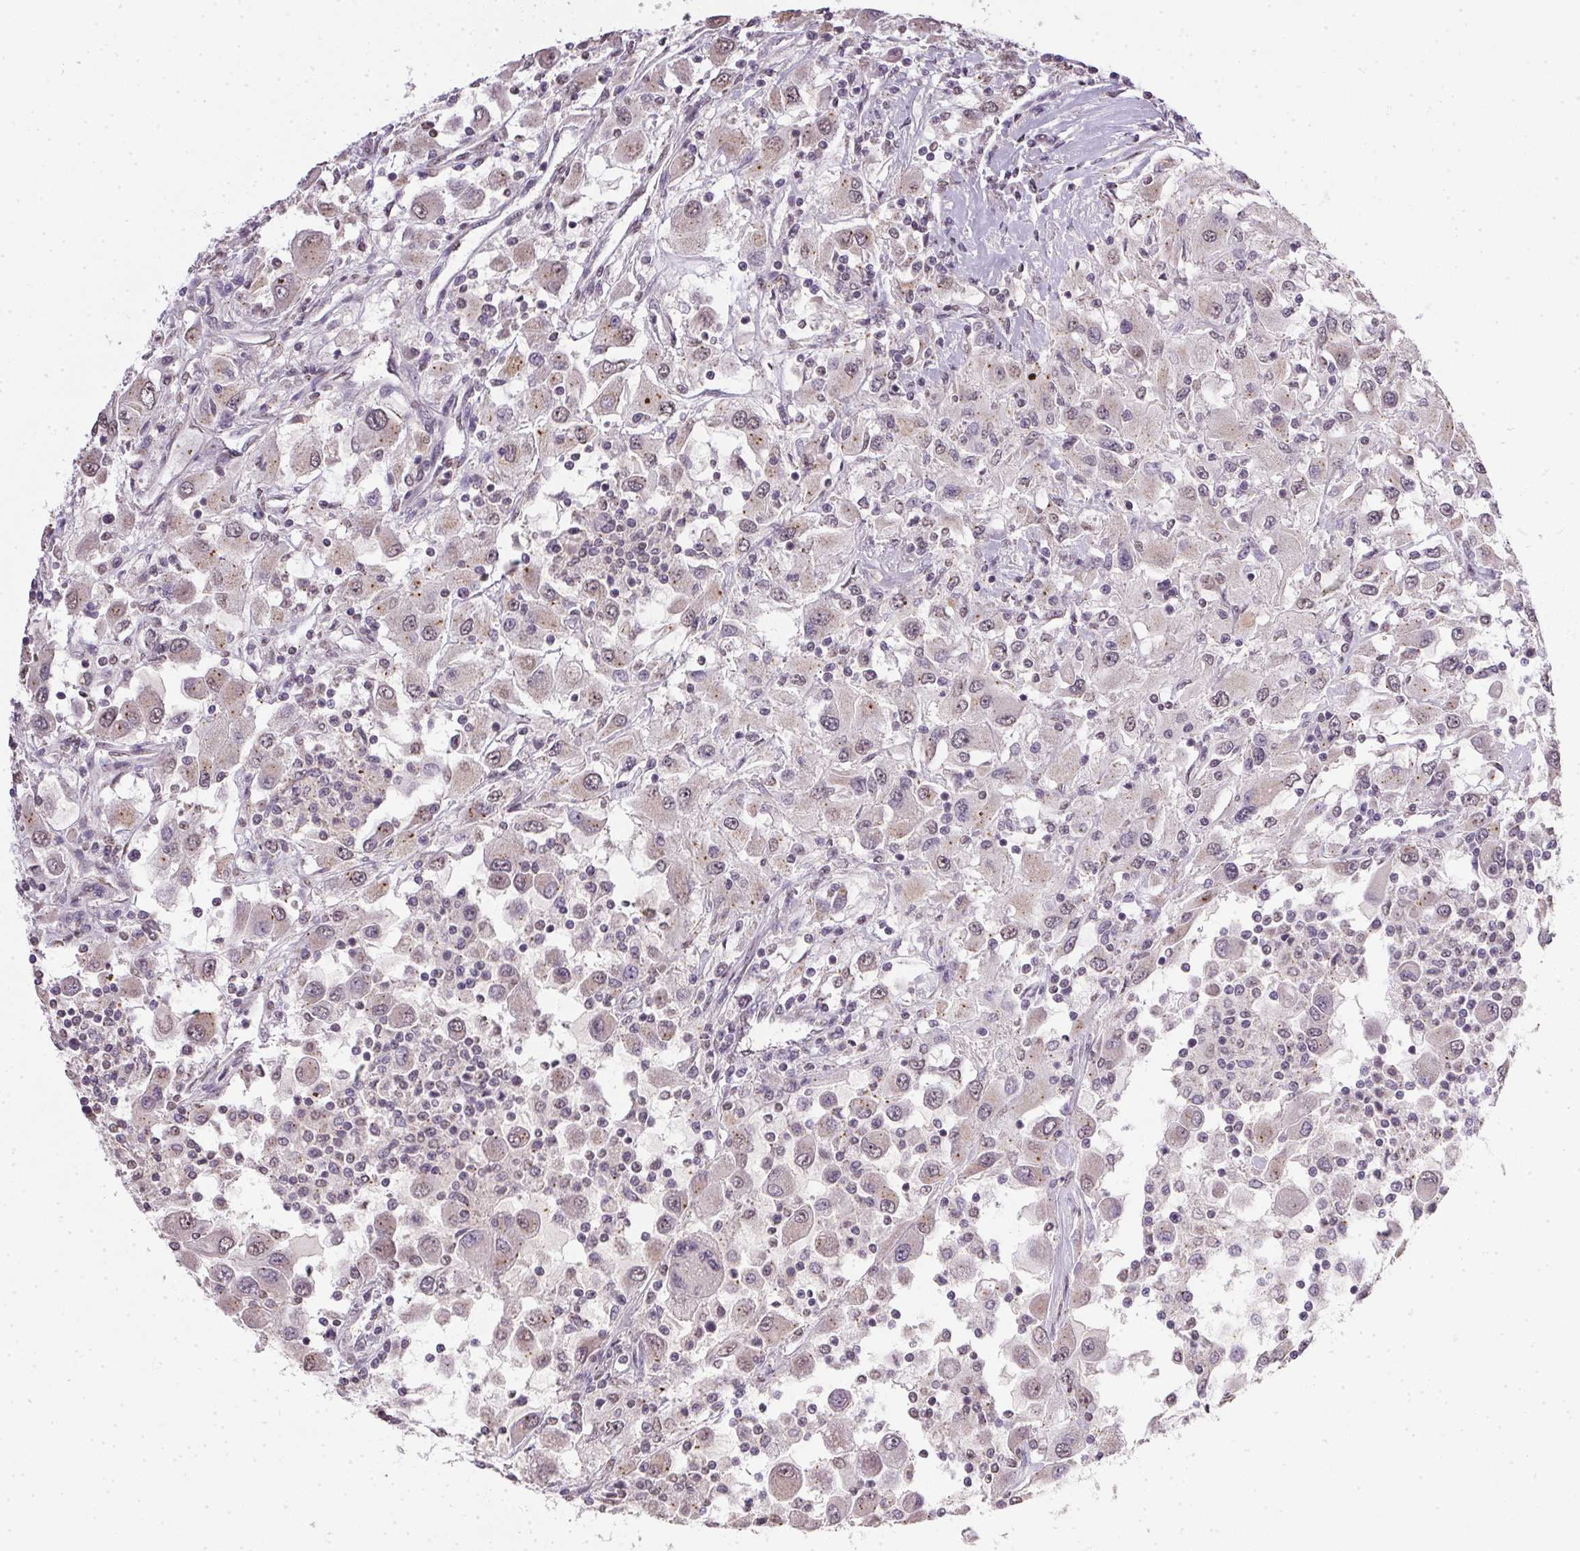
{"staining": {"intensity": "weak", "quantity": "<25%", "location": "cytoplasmic/membranous"}, "tissue": "renal cancer", "cell_type": "Tumor cells", "image_type": "cancer", "snomed": [{"axis": "morphology", "description": "Adenocarcinoma, NOS"}, {"axis": "topography", "description": "Kidney"}], "caption": "This micrograph is of adenocarcinoma (renal) stained with IHC to label a protein in brown with the nuclei are counter-stained blue. There is no expression in tumor cells.", "gene": "PPP4R4", "patient": {"sex": "female", "age": 67}}